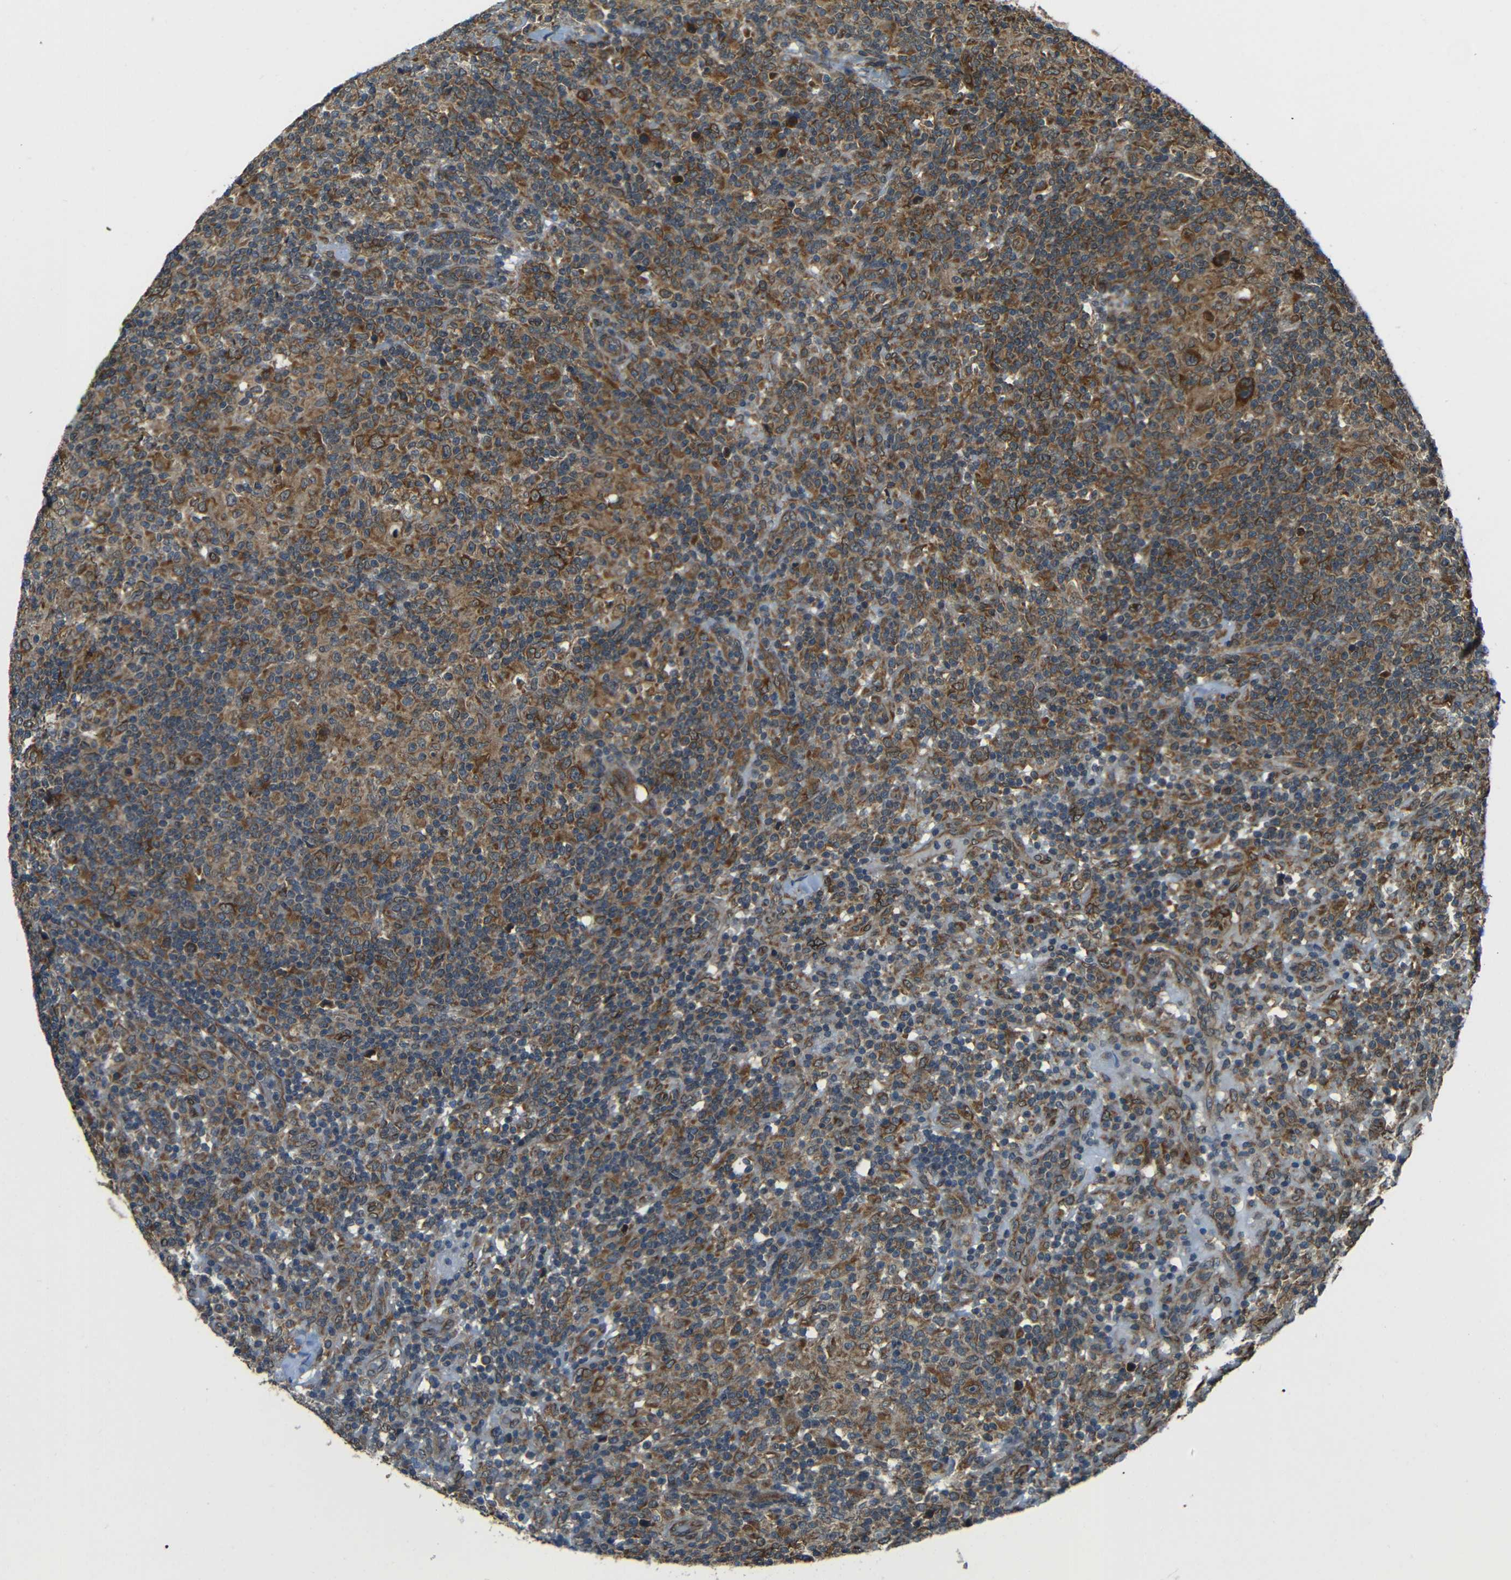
{"staining": {"intensity": "strong", "quantity": ">75%", "location": "cytoplasmic/membranous"}, "tissue": "lymphoma", "cell_type": "Tumor cells", "image_type": "cancer", "snomed": [{"axis": "morphology", "description": "Hodgkin's disease, NOS"}, {"axis": "topography", "description": "Lymph node"}], "caption": "There is high levels of strong cytoplasmic/membranous positivity in tumor cells of Hodgkin's disease, as demonstrated by immunohistochemical staining (brown color).", "gene": "VAPB", "patient": {"sex": "male", "age": 70}}